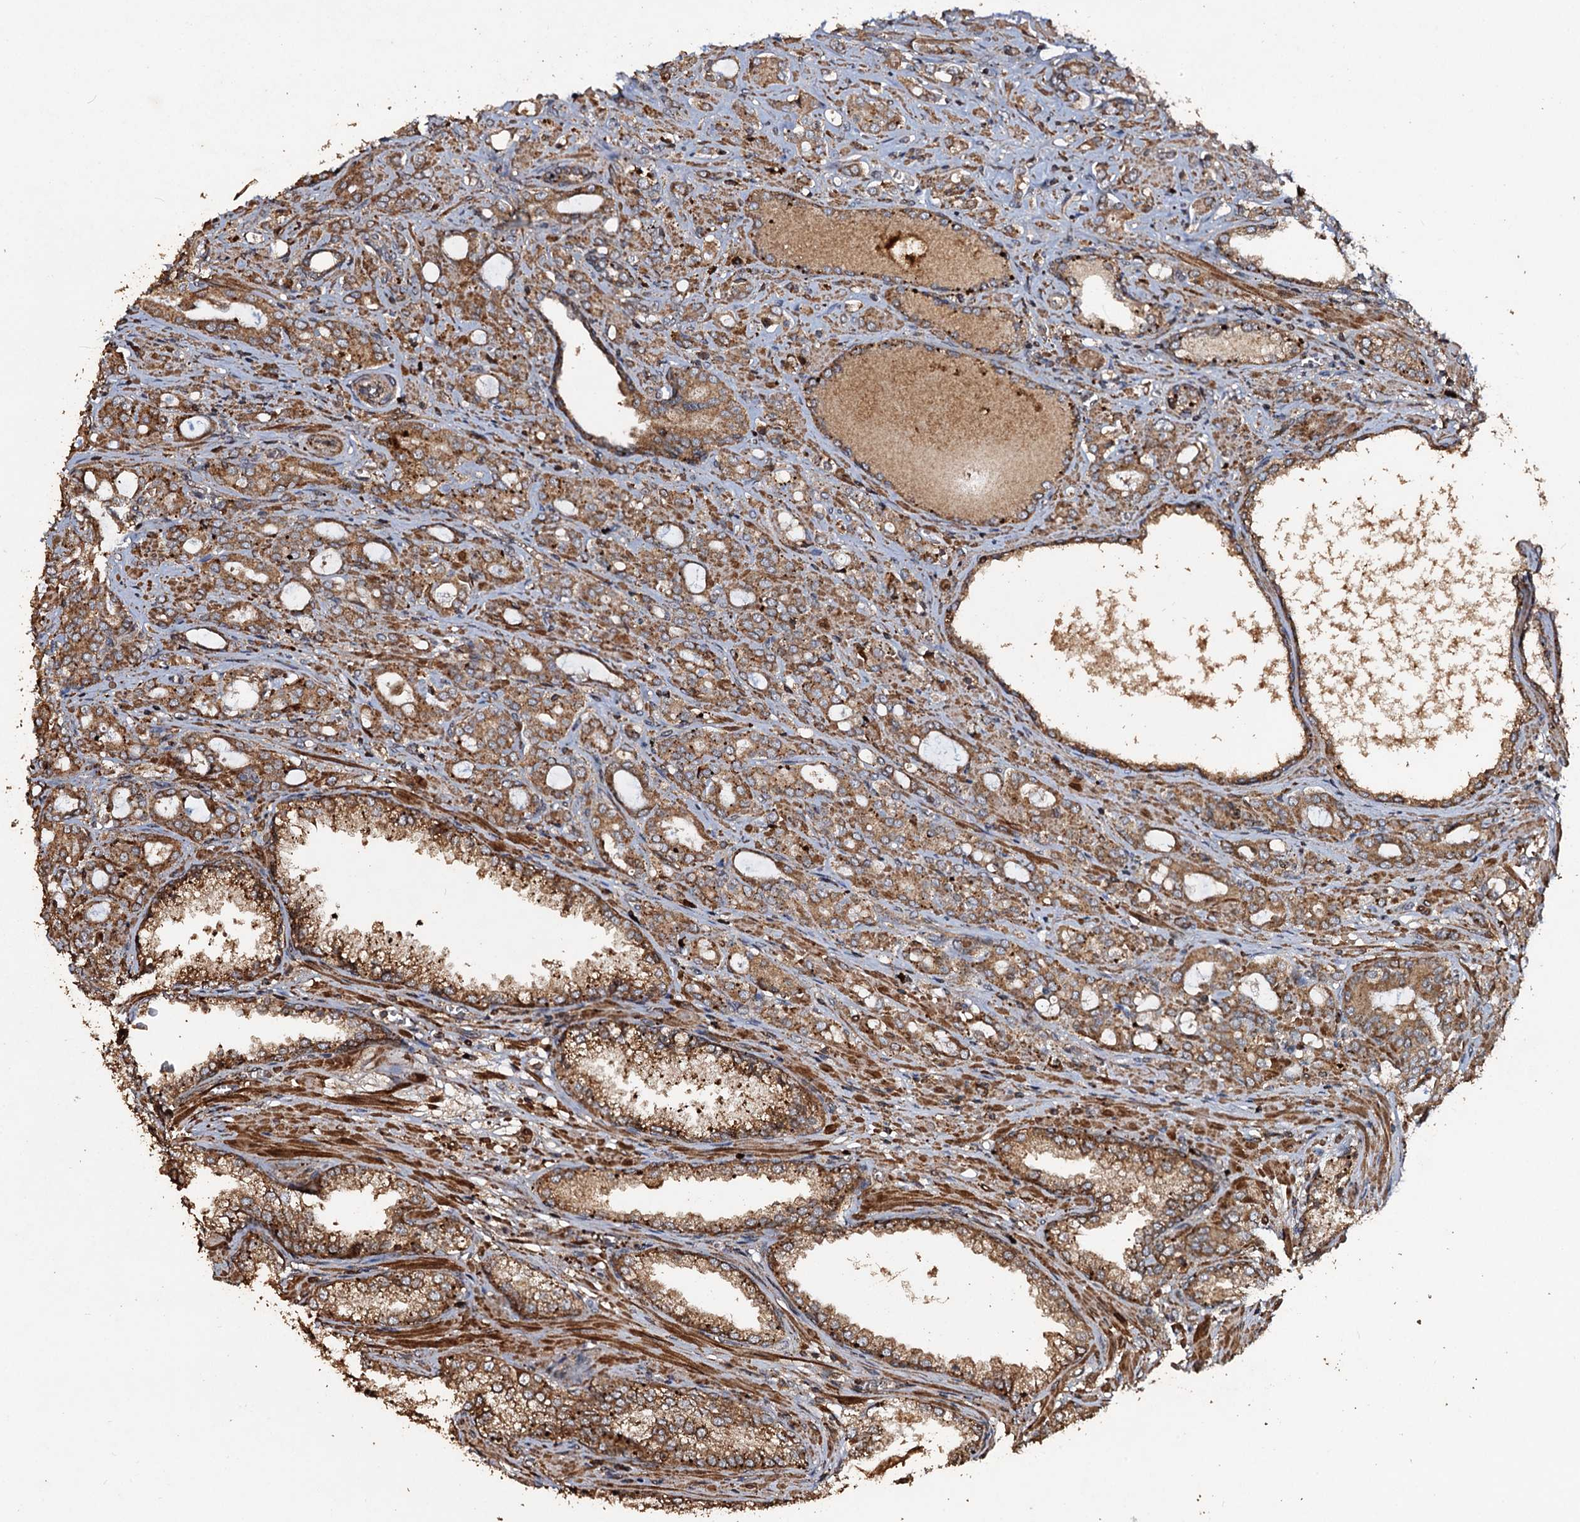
{"staining": {"intensity": "moderate", "quantity": ">75%", "location": "cytoplasmic/membranous"}, "tissue": "prostate cancer", "cell_type": "Tumor cells", "image_type": "cancer", "snomed": [{"axis": "morphology", "description": "Adenocarcinoma, High grade"}, {"axis": "topography", "description": "Prostate"}], "caption": "The histopathology image exhibits staining of prostate cancer (adenocarcinoma (high-grade)), revealing moderate cytoplasmic/membranous protein staining (brown color) within tumor cells.", "gene": "NOTCH2NLA", "patient": {"sex": "male", "age": 72}}